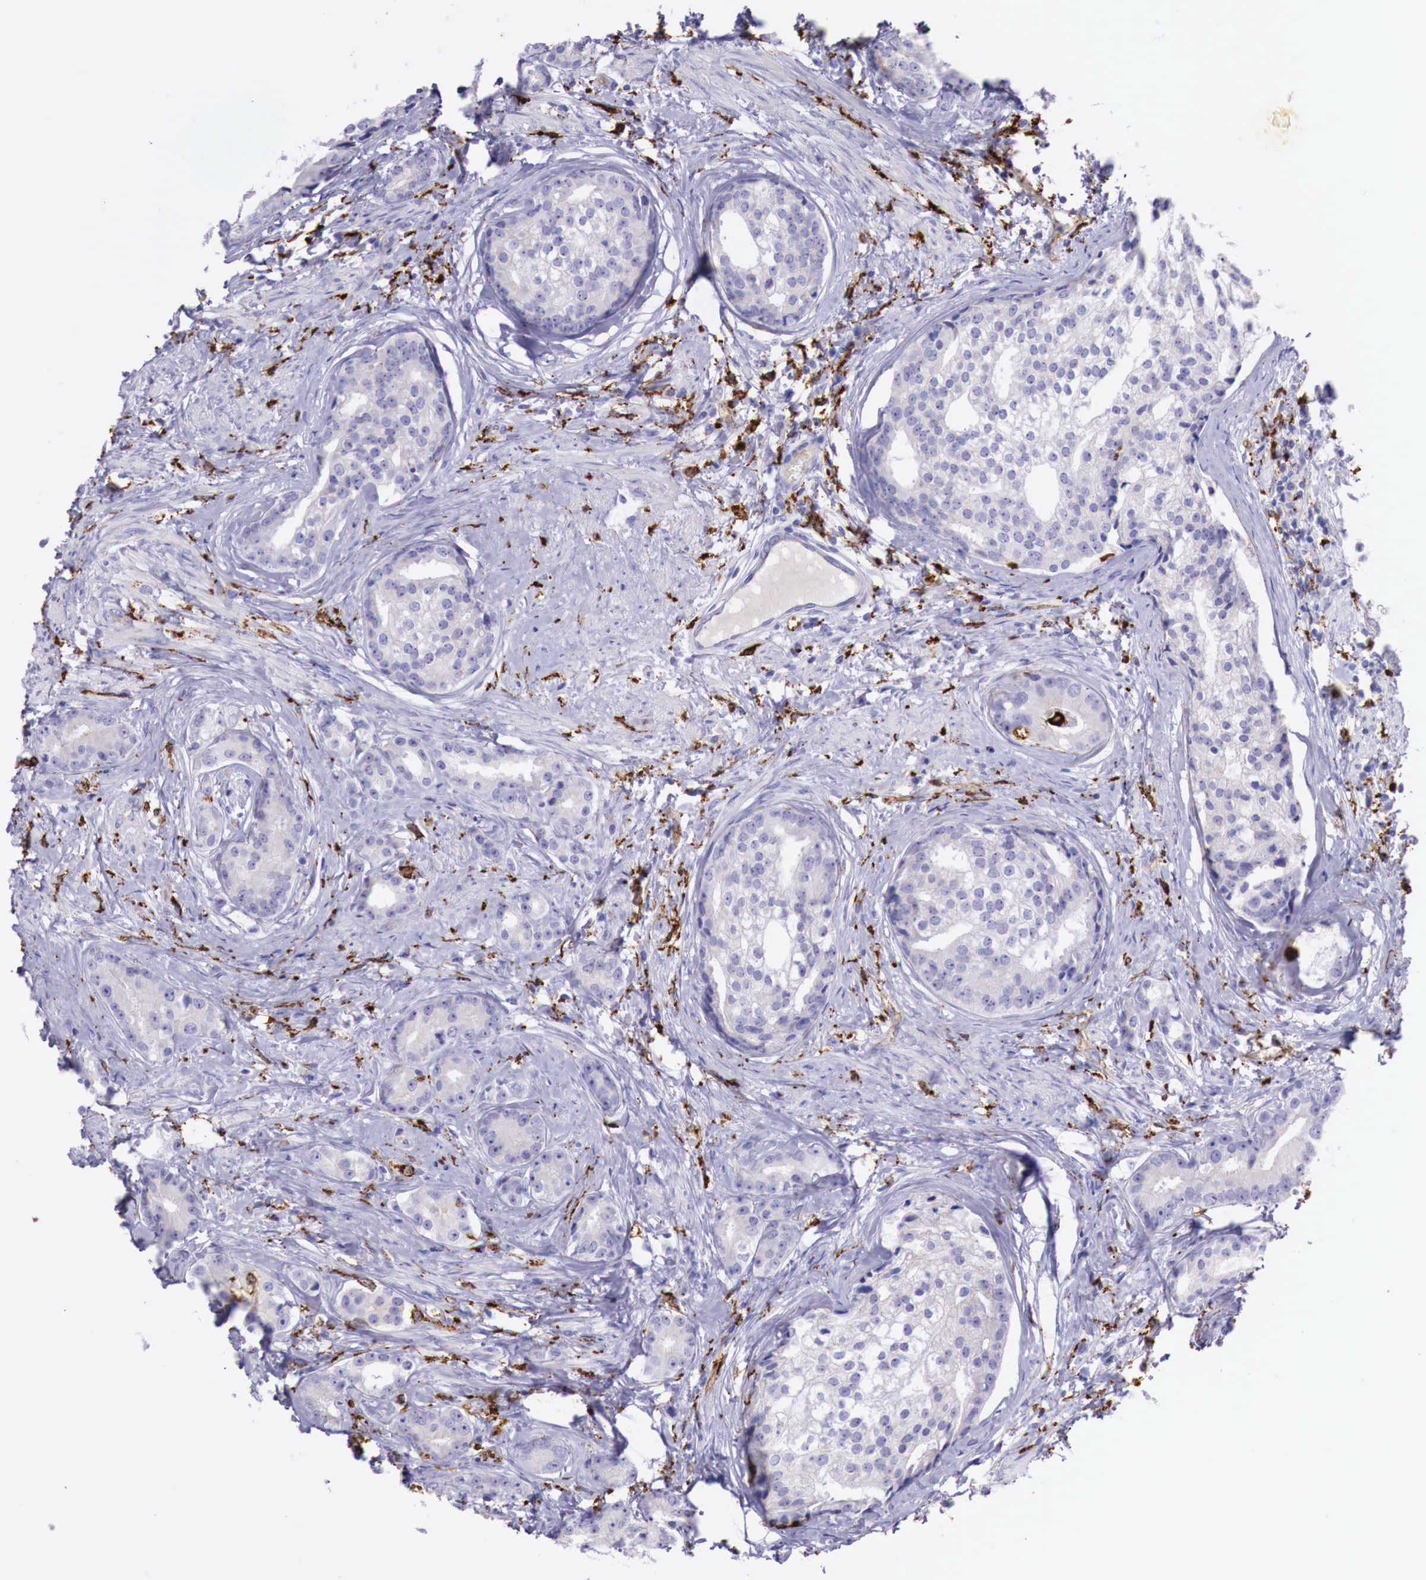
{"staining": {"intensity": "weak", "quantity": "25%-75%", "location": "cytoplasmic/membranous"}, "tissue": "prostate cancer", "cell_type": "Tumor cells", "image_type": "cancer", "snomed": [{"axis": "morphology", "description": "Adenocarcinoma, Medium grade"}, {"axis": "topography", "description": "Prostate"}], "caption": "Protein expression analysis of prostate medium-grade adenocarcinoma exhibits weak cytoplasmic/membranous staining in about 25%-75% of tumor cells.", "gene": "MSR1", "patient": {"sex": "male", "age": 59}}